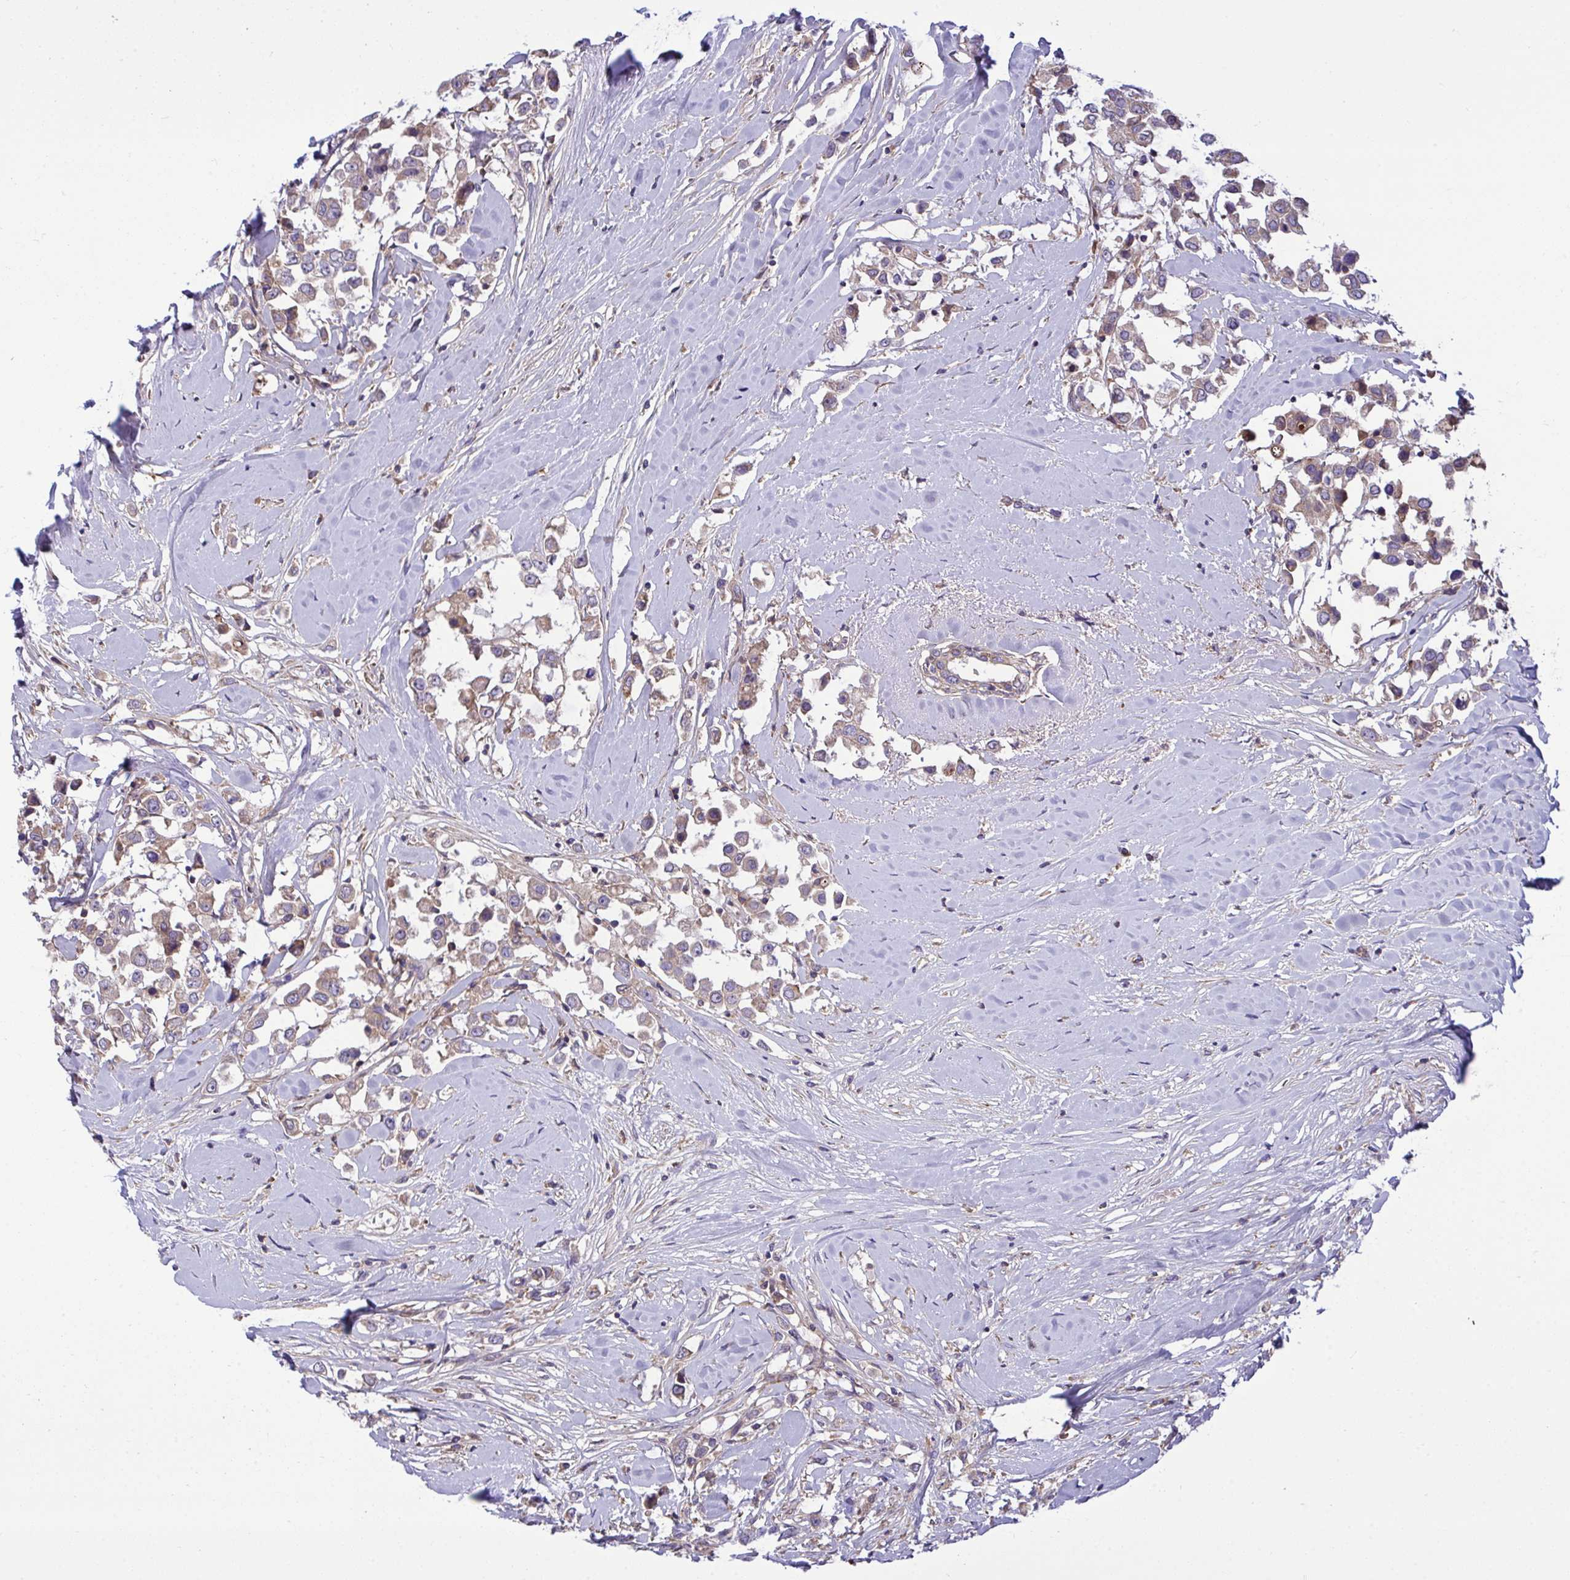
{"staining": {"intensity": "weak", "quantity": "25%-75%", "location": "cytoplasmic/membranous"}, "tissue": "breast cancer", "cell_type": "Tumor cells", "image_type": "cancer", "snomed": [{"axis": "morphology", "description": "Duct carcinoma"}, {"axis": "topography", "description": "Breast"}], "caption": "Immunohistochemical staining of human breast invasive ductal carcinoma demonstrates weak cytoplasmic/membranous protein expression in about 25%-75% of tumor cells. (Stains: DAB (3,3'-diaminobenzidine) in brown, nuclei in blue, Microscopy: brightfield microscopy at high magnification).", "gene": "GRB14", "patient": {"sex": "female", "age": 61}}